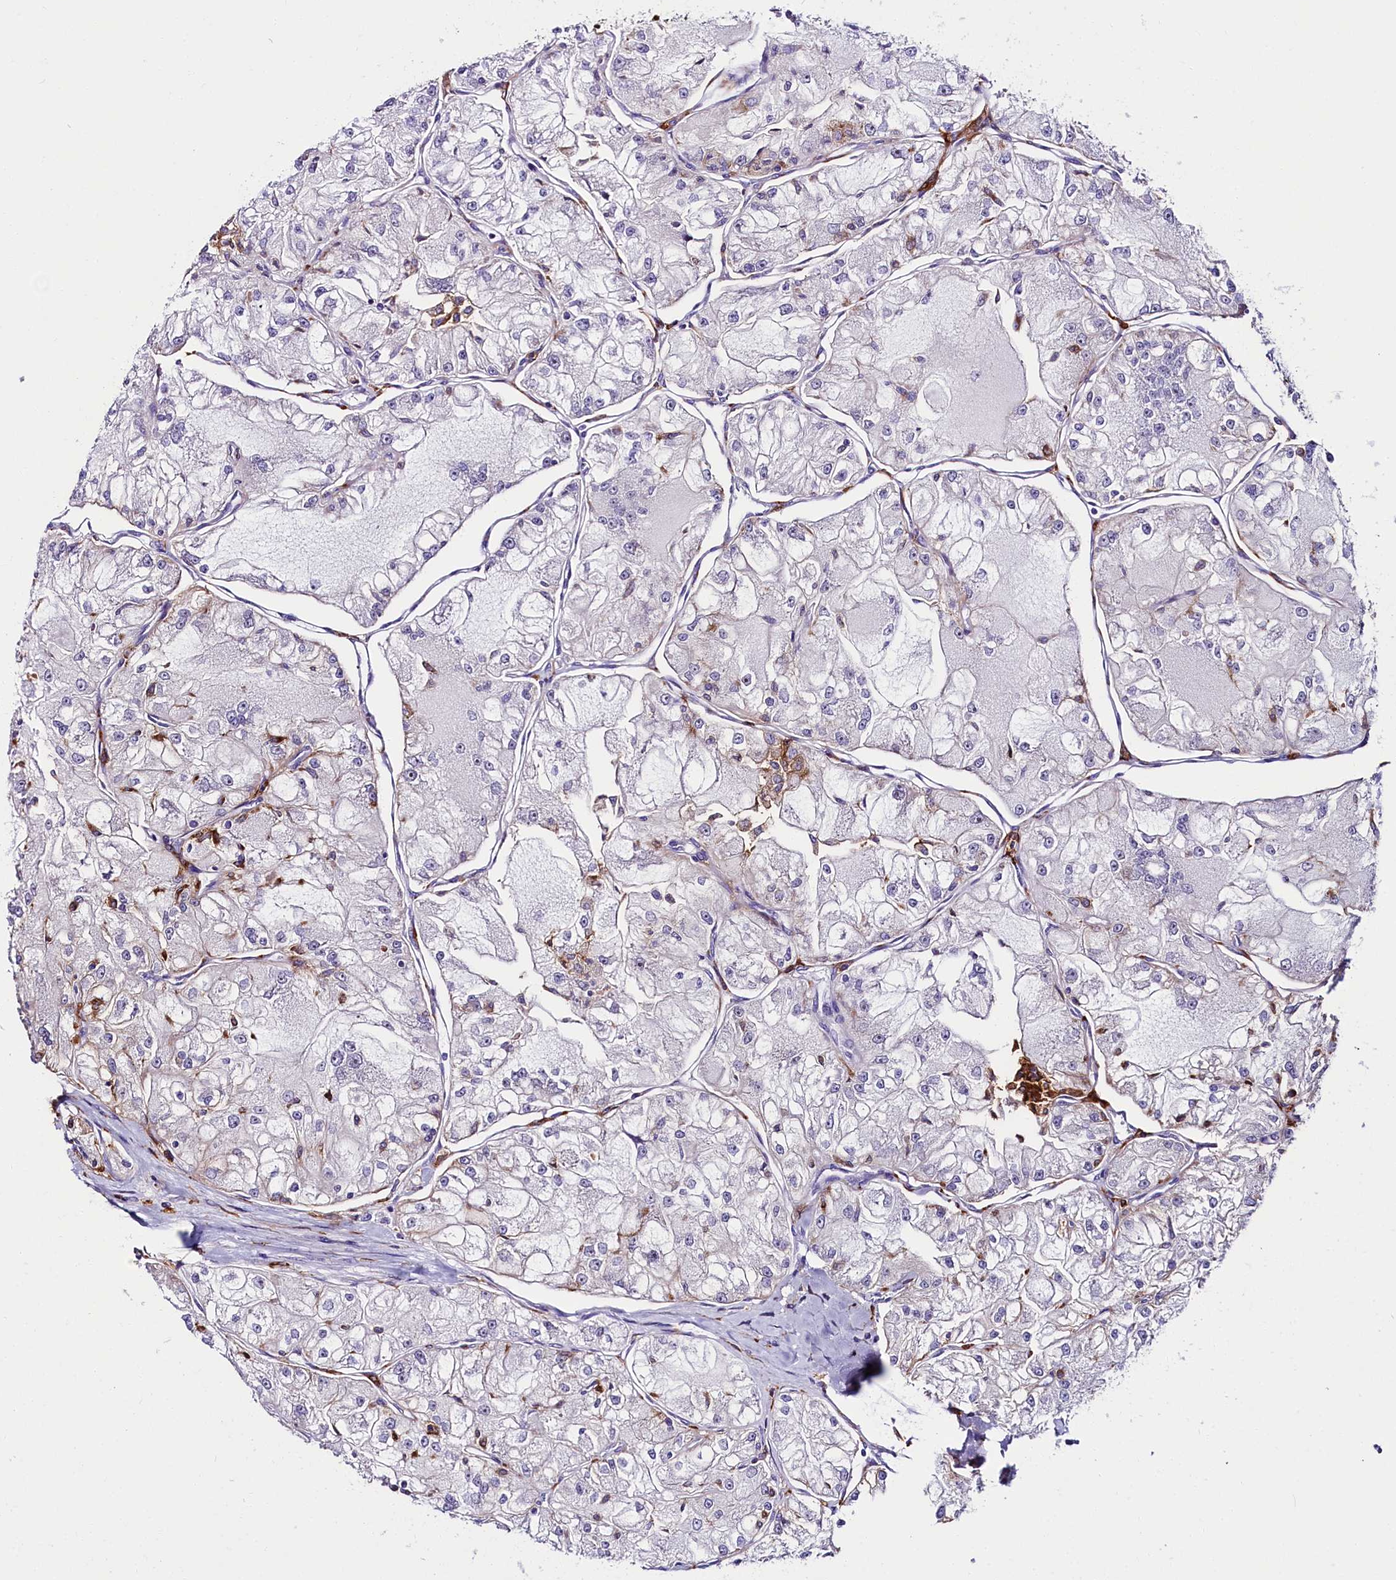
{"staining": {"intensity": "negative", "quantity": "none", "location": "none"}, "tissue": "renal cancer", "cell_type": "Tumor cells", "image_type": "cancer", "snomed": [{"axis": "morphology", "description": "Adenocarcinoma, NOS"}, {"axis": "topography", "description": "Kidney"}], "caption": "Renal cancer (adenocarcinoma) was stained to show a protein in brown. There is no significant expression in tumor cells.", "gene": "IL20RA", "patient": {"sex": "female", "age": 72}}